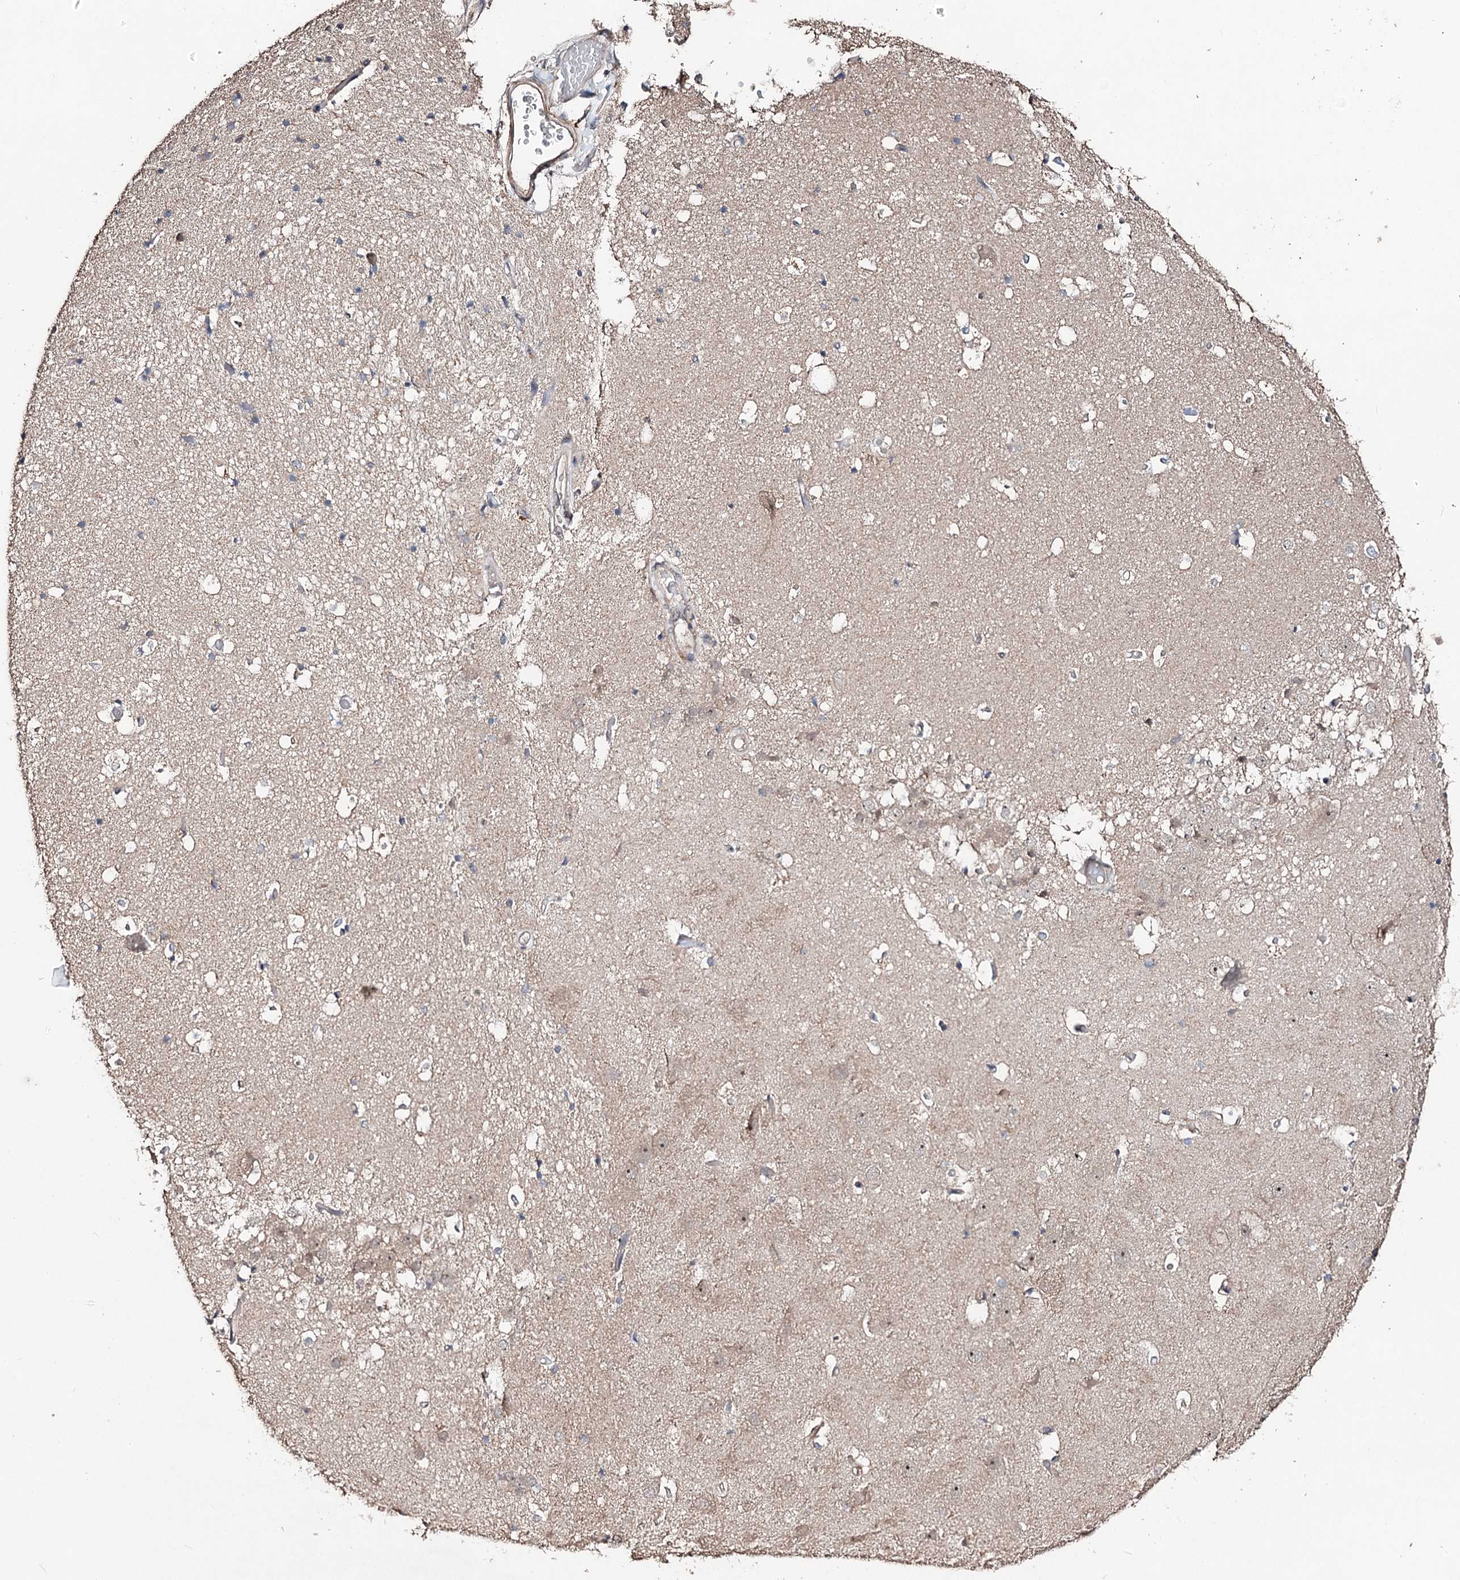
{"staining": {"intensity": "negative", "quantity": "none", "location": "none"}, "tissue": "hippocampus", "cell_type": "Glial cells", "image_type": "normal", "snomed": [{"axis": "morphology", "description": "Normal tissue, NOS"}, {"axis": "topography", "description": "Hippocampus"}], "caption": "Glial cells show no significant expression in unremarkable hippocampus. (DAB (3,3'-diaminobenzidine) IHC with hematoxylin counter stain).", "gene": "NOPCHAP1", "patient": {"sex": "female", "age": 52}}